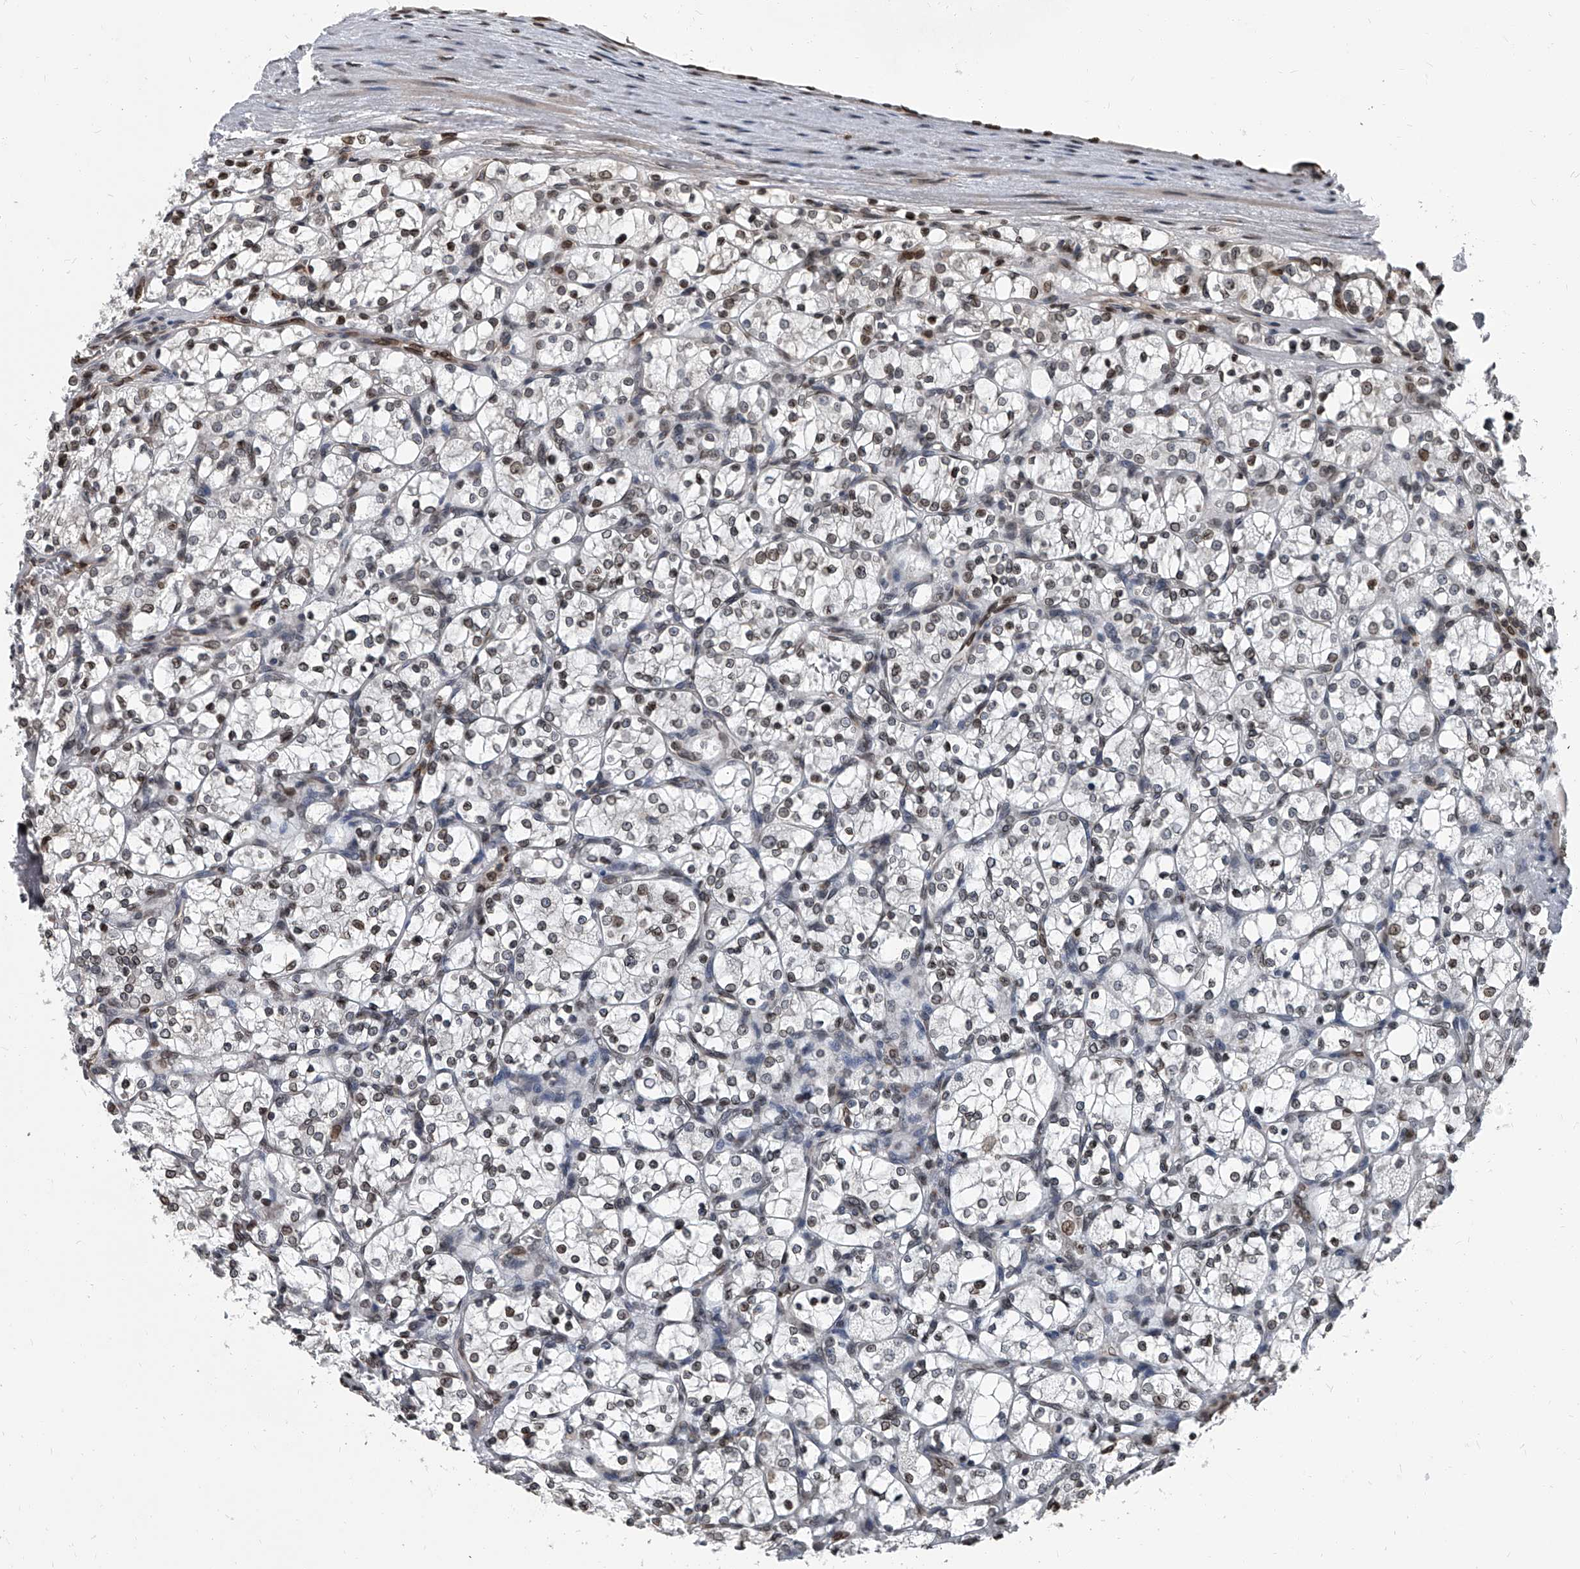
{"staining": {"intensity": "weak", "quantity": "25%-75%", "location": "nuclear"}, "tissue": "renal cancer", "cell_type": "Tumor cells", "image_type": "cancer", "snomed": [{"axis": "morphology", "description": "Adenocarcinoma, NOS"}, {"axis": "topography", "description": "Kidney"}], "caption": "Renal cancer stained for a protein (brown) displays weak nuclear positive expression in approximately 25%-75% of tumor cells.", "gene": "PHF20", "patient": {"sex": "female", "age": 69}}